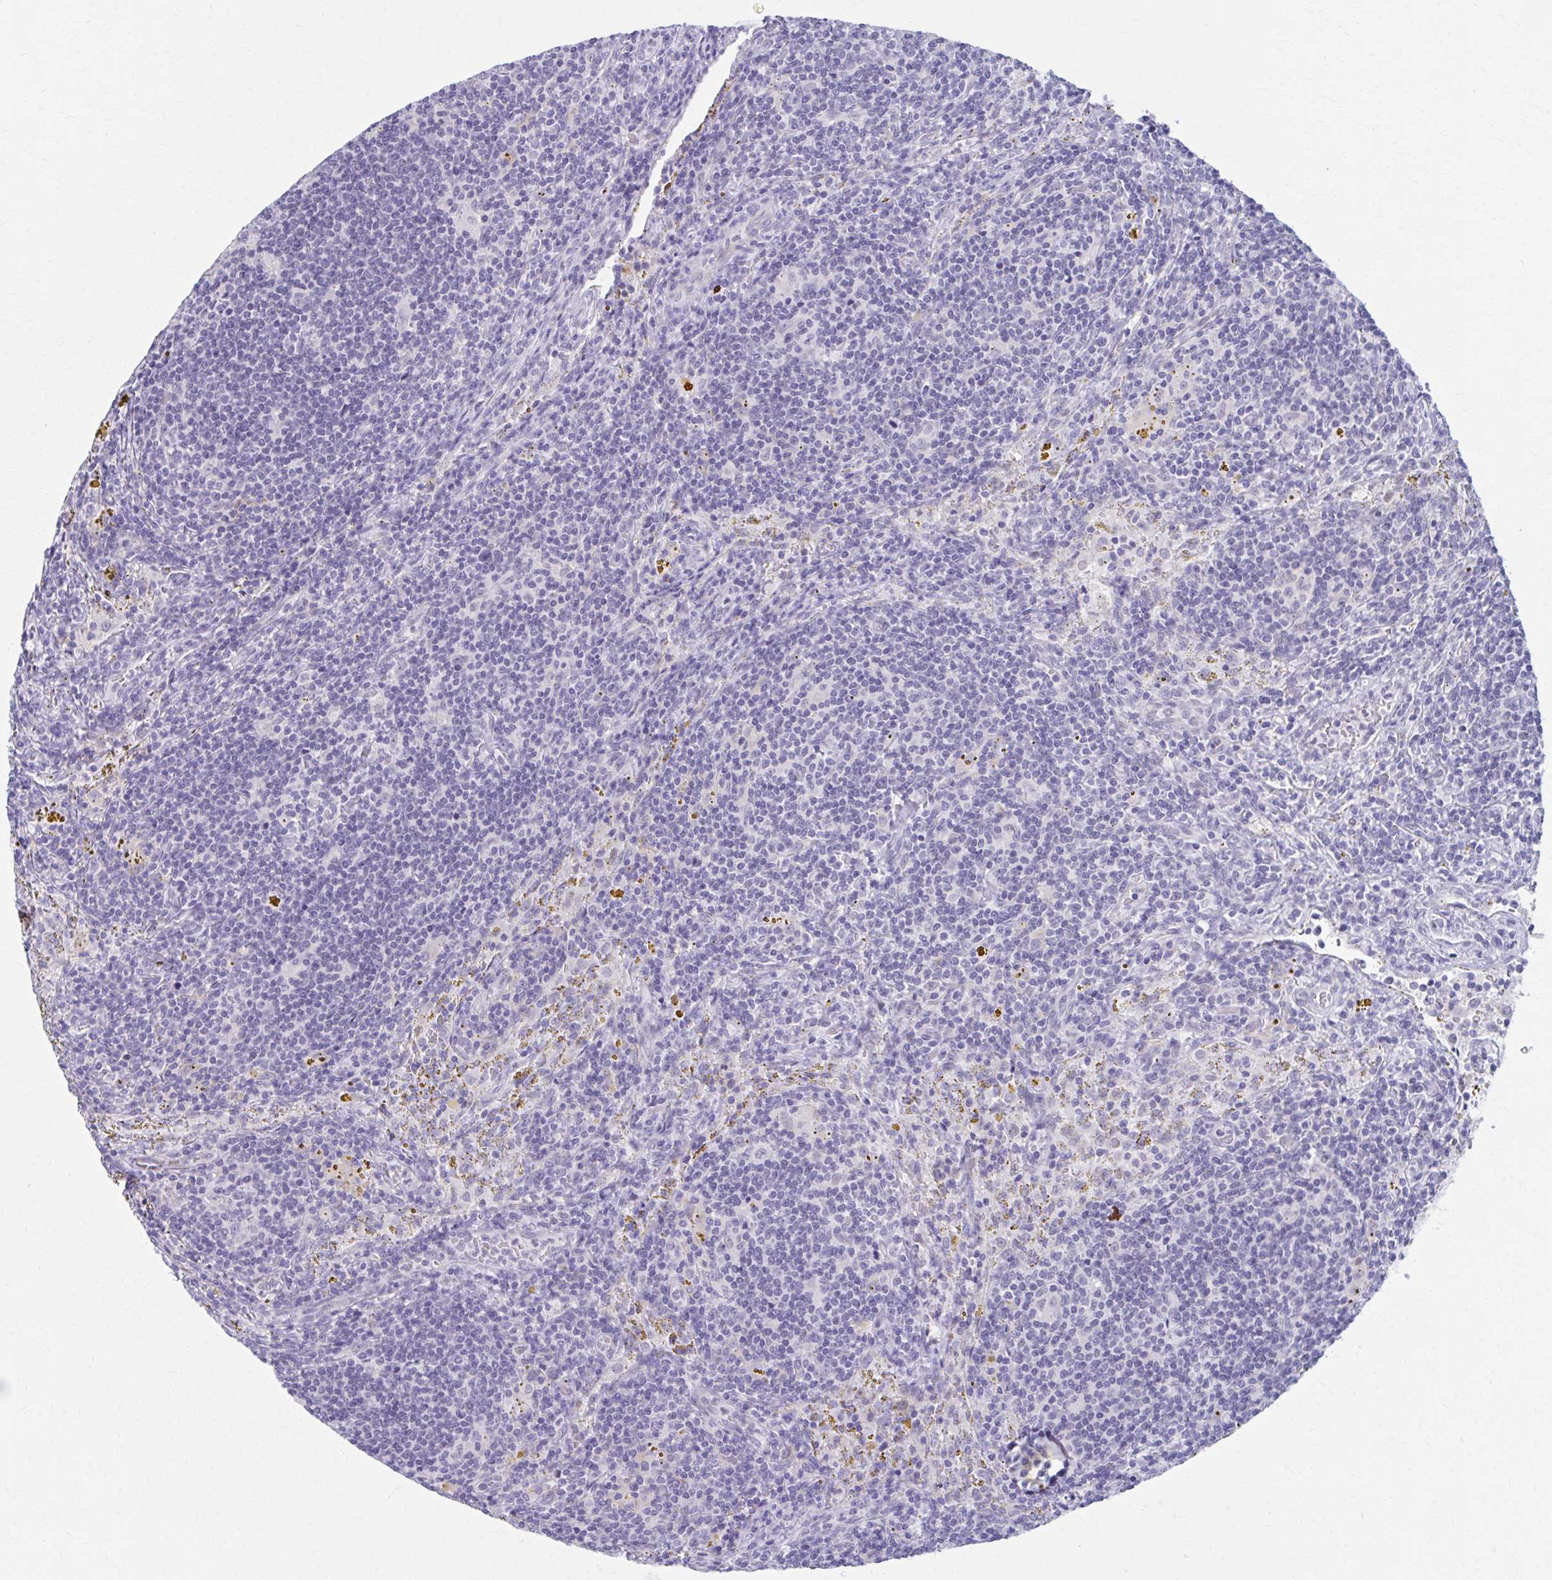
{"staining": {"intensity": "negative", "quantity": "none", "location": "none"}, "tissue": "lymphoma", "cell_type": "Tumor cells", "image_type": "cancer", "snomed": [{"axis": "morphology", "description": "Malignant lymphoma, non-Hodgkin's type, Low grade"}, {"axis": "topography", "description": "Spleen"}], "caption": "Tumor cells are negative for protein expression in human lymphoma.", "gene": "CCDC105", "patient": {"sex": "female", "age": 70}}